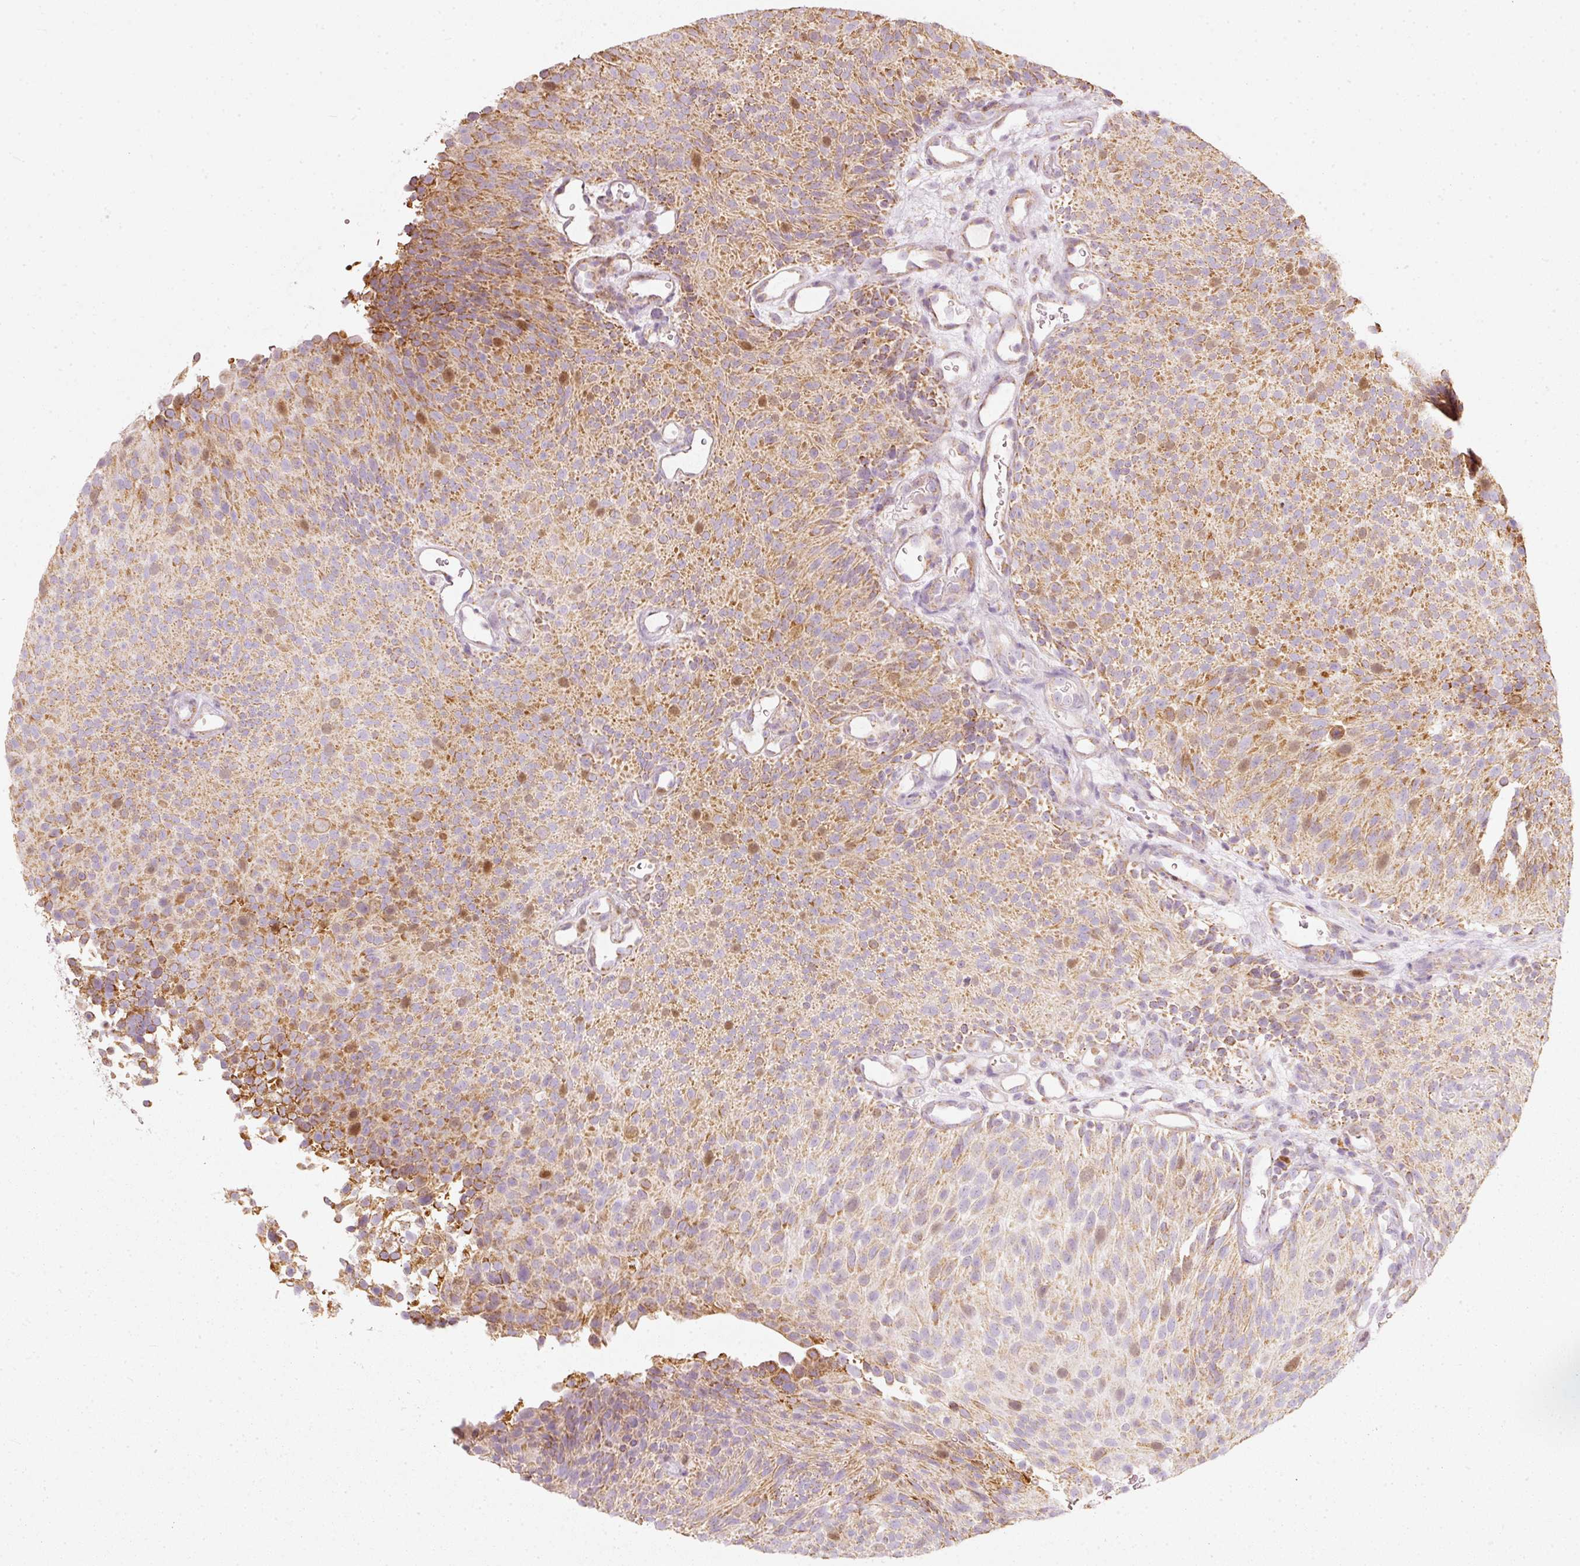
{"staining": {"intensity": "moderate", "quantity": ">75%", "location": "cytoplasmic/membranous,nuclear"}, "tissue": "urothelial cancer", "cell_type": "Tumor cells", "image_type": "cancer", "snomed": [{"axis": "morphology", "description": "Urothelial carcinoma, Low grade"}, {"axis": "topography", "description": "Urinary bladder"}], "caption": "Human urothelial cancer stained for a protein (brown) shows moderate cytoplasmic/membranous and nuclear positive expression in approximately >75% of tumor cells.", "gene": "DUT", "patient": {"sex": "male", "age": 78}}